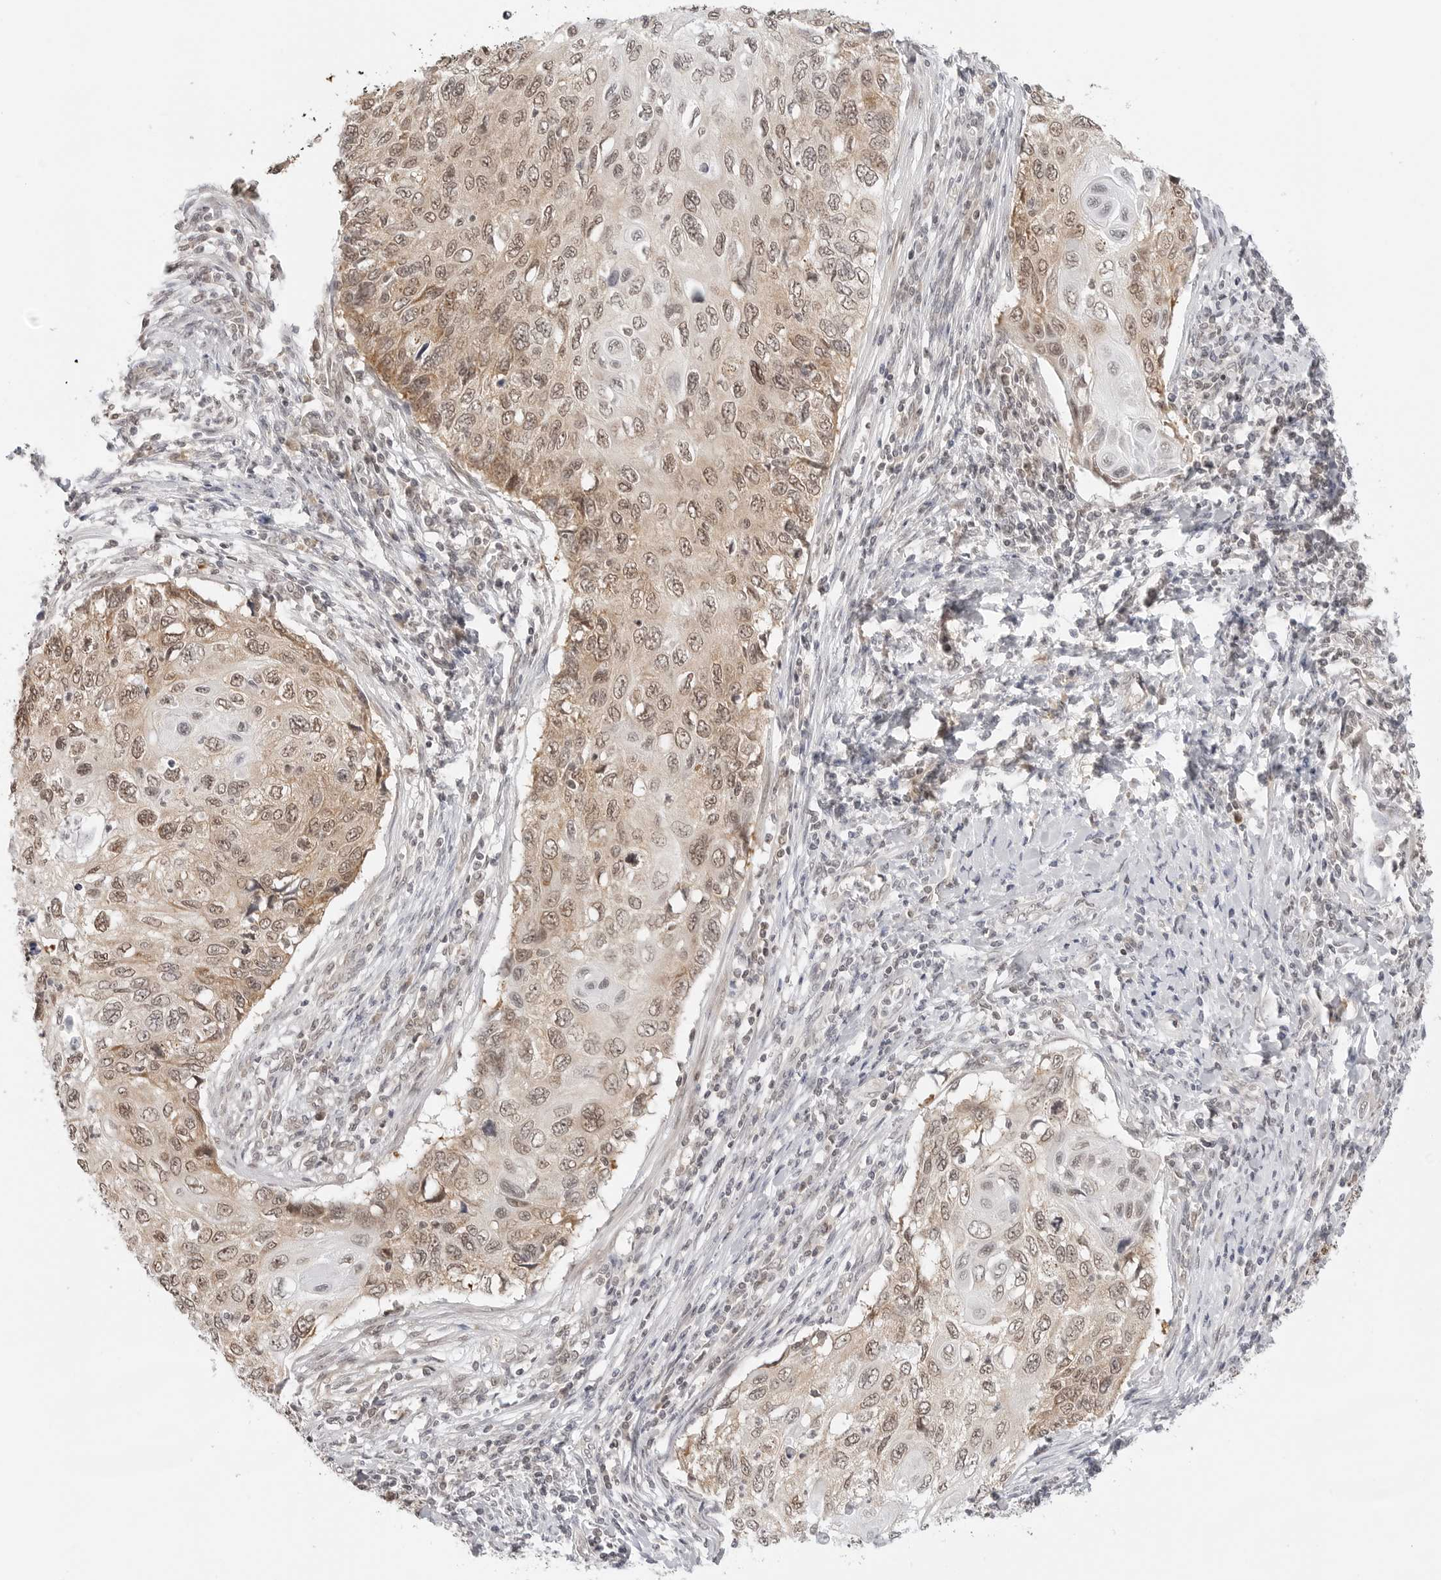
{"staining": {"intensity": "moderate", "quantity": ">75%", "location": "nuclear"}, "tissue": "cervical cancer", "cell_type": "Tumor cells", "image_type": "cancer", "snomed": [{"axis": "morphology", "description": "Squamous cell carcinoma, NOS"}, {"axis": "topography", "description": "Cervix"}], "caption": "Cervical squamous cell carcinoma stained for a protein displays moderate nuclear positivity in tumor cells. Ihc stains the protein of interest in brown and the nuclei are stained blue.", "gene": "METAP1", "patient": {"sex": "female", "age": 70}}